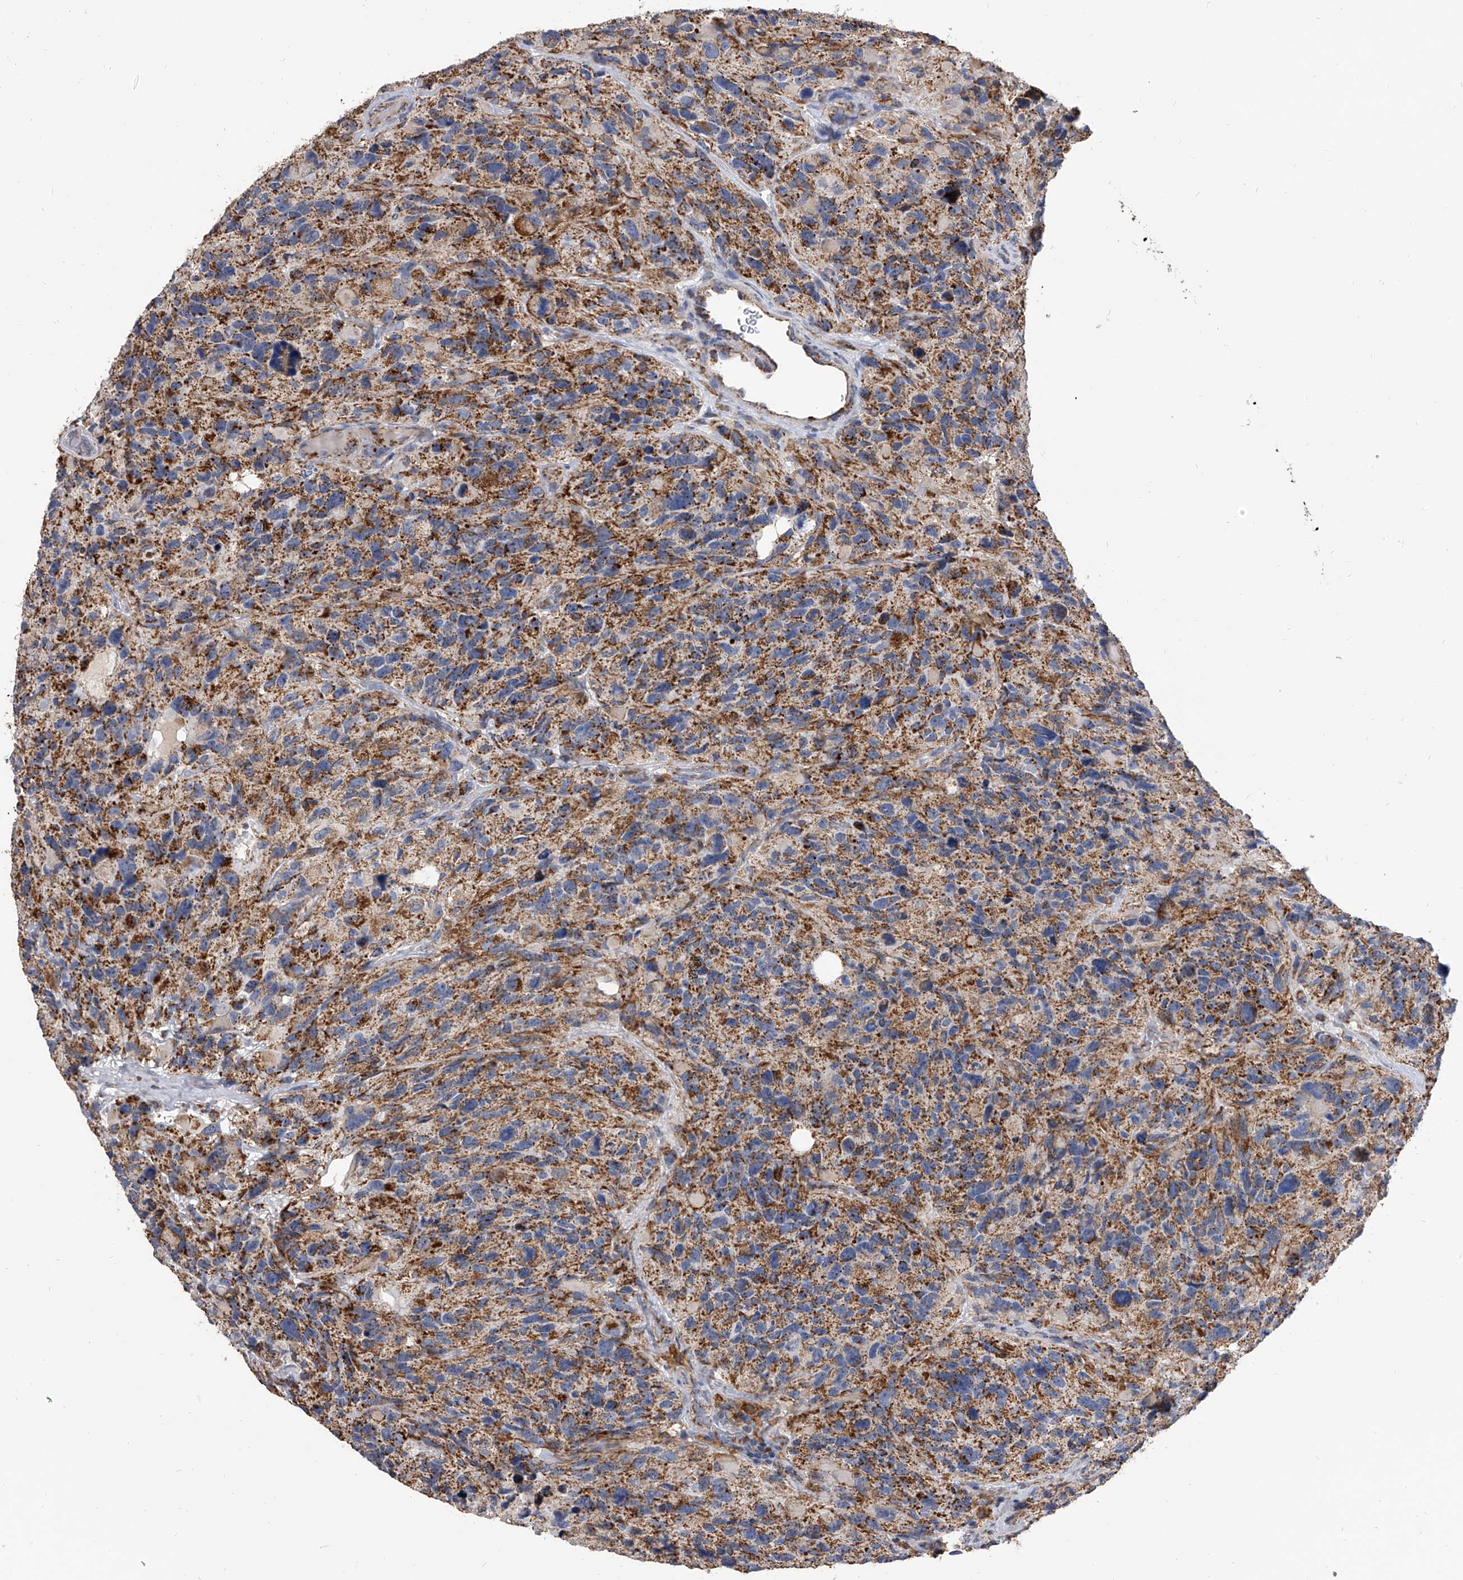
{"staining": {"intensity": "moderate", "quantity": "25%-75%", "location": "cytoplasmic/membranous"}, "tissue": "glioma", "cell_type": "Tumor cells", "image_type": "cancer", "snomed": [{"axis": "morphology", "description": "Glioma, malignant, High grade"}, {"axis": "topography", "description": "Brain"}], "caption": "Glioma stained for a protein exhibits moderate cytoplasmic/membranous positivity in tumor cells.", "gene": "MRPL28", "patient": {"sex": "male", "age": 69}}